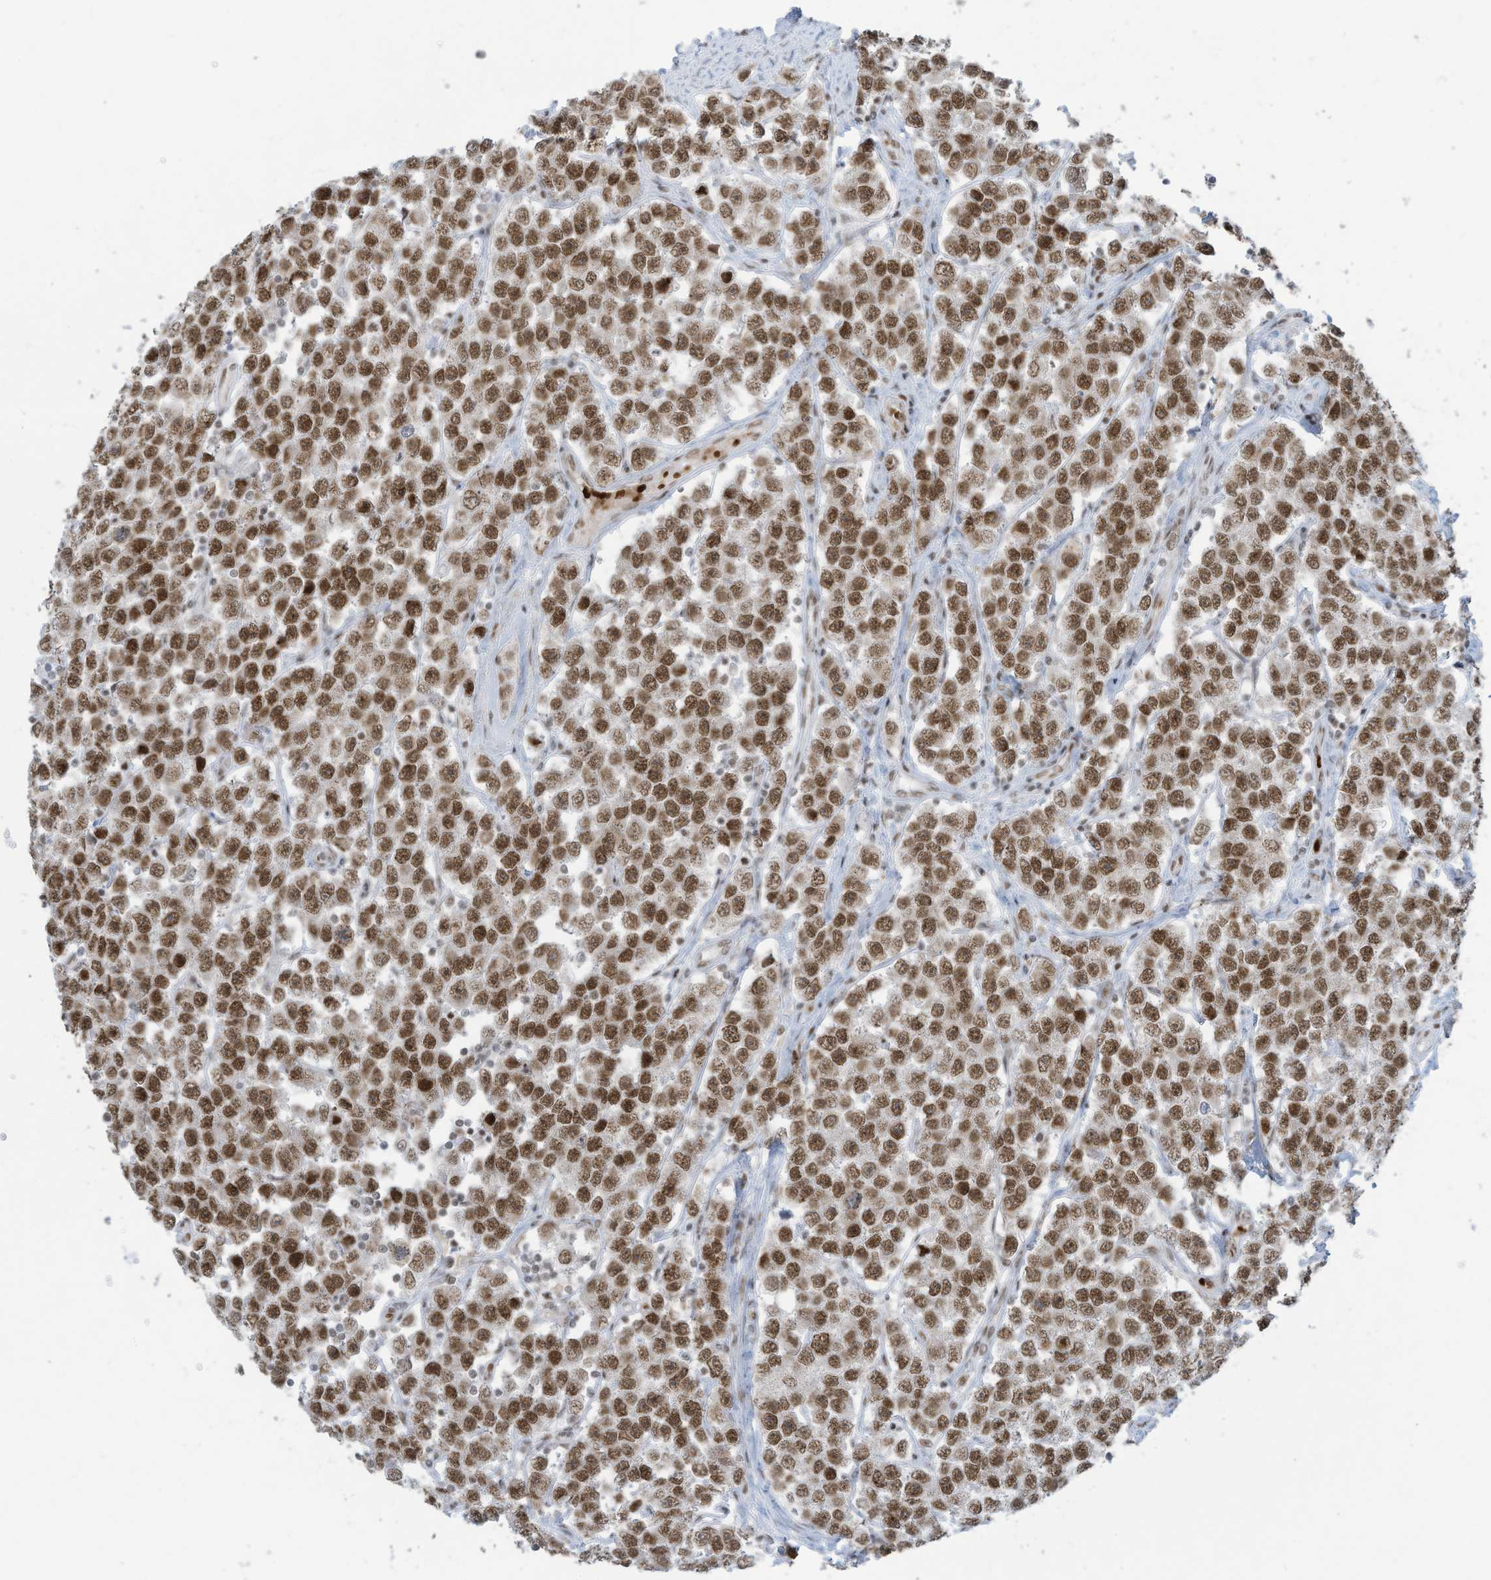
{"staining": {"intensity": "moderate", "quantity": ">75%", "location": "nuclear"}, "tissue": "testis cancer", "cell_type": "Tumor cells", "image_type": "cancer", "snomed": [{"axis": "morphology", "description": "Seminoma, NOS"}, {"axis": "topography", "description": "Testis"}], "caption": "Protein expression analysis of seminoma (testis) shows moderate nuclear positivity in about >75% of tumor cells. (DAB (3,3'-diaminobenzidine) IHC with brightfield microscopy, high magnification).", "gene": "ECT2L", "patient": {"sex": "male", "age": 28}}